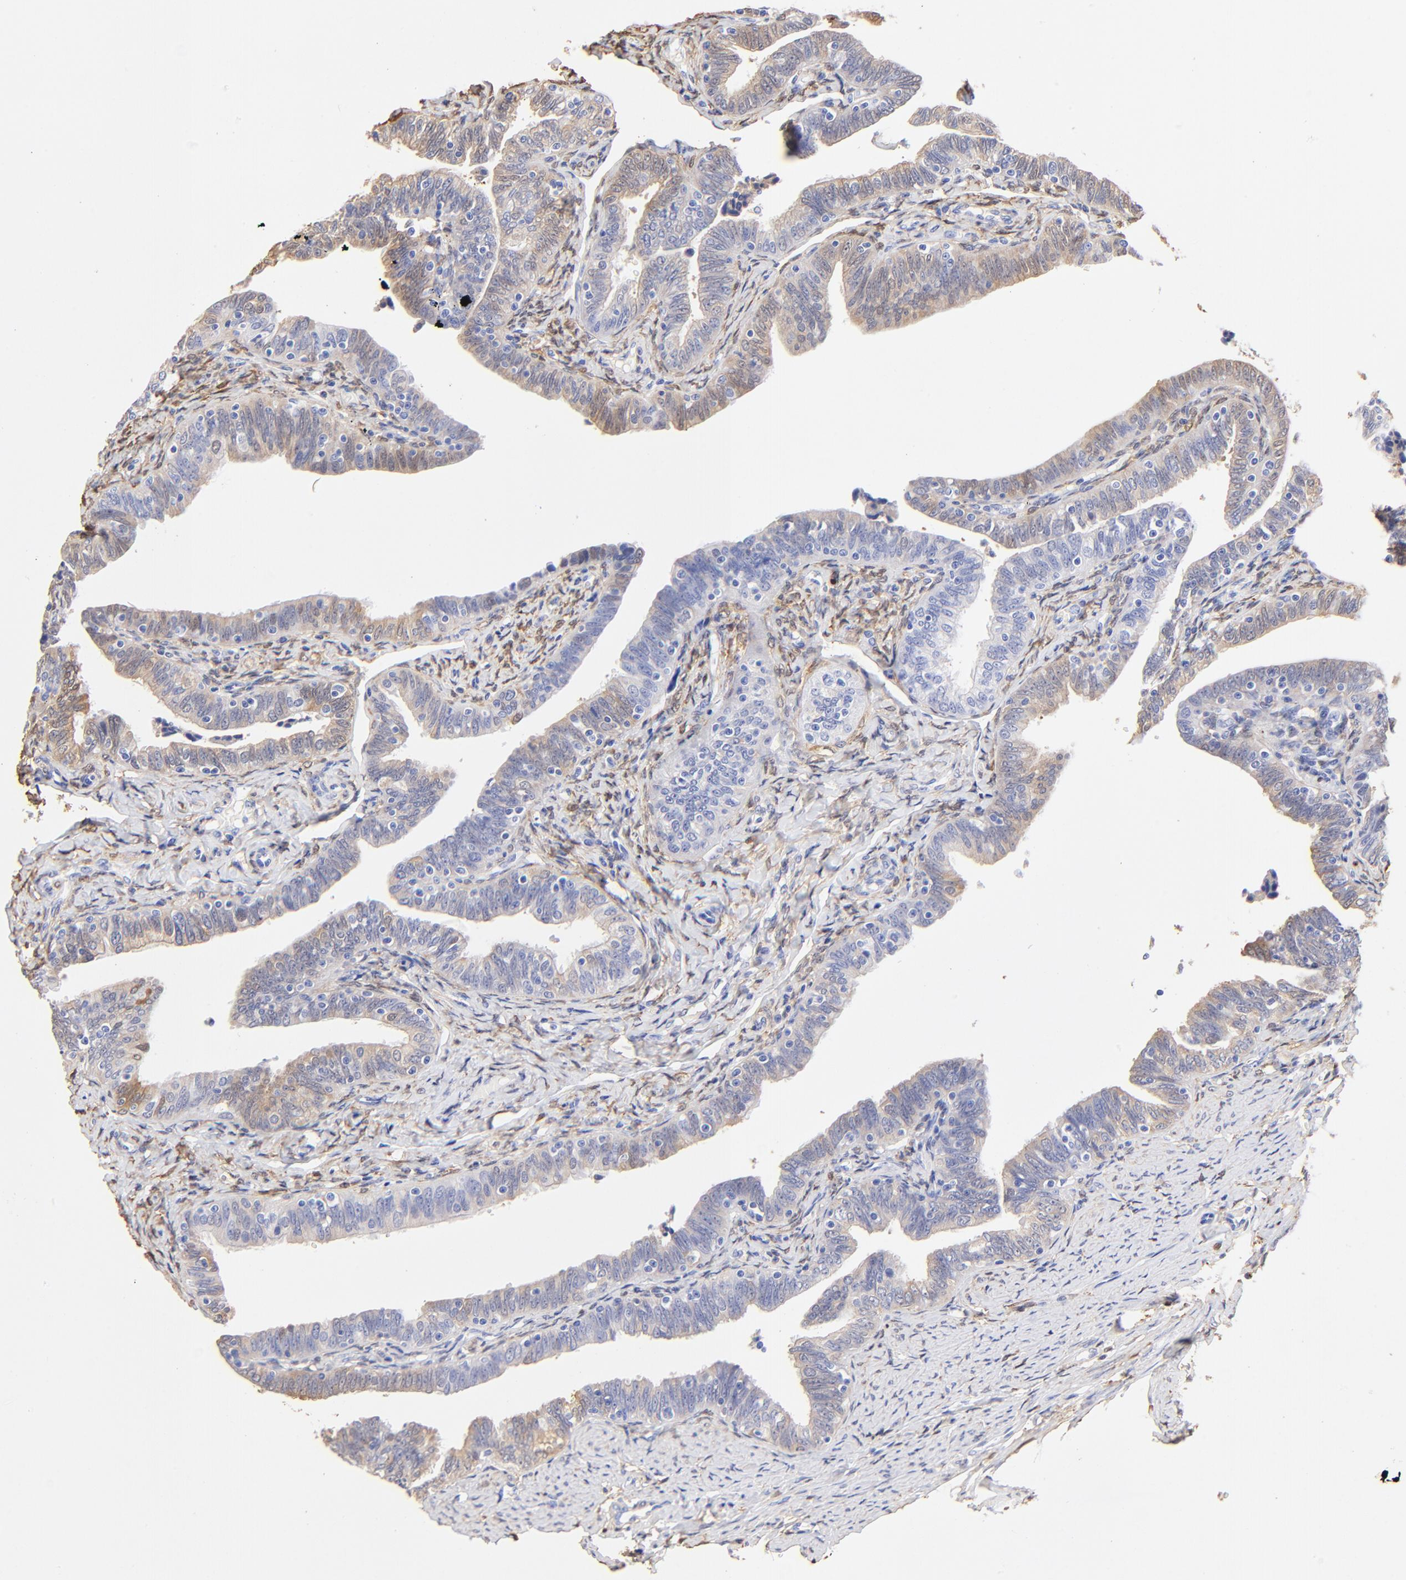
{"staining": {"intensity": "negative", "quantity": "none", "location": "none"}, "tissue": "fallopian tube", "cell_type": "Glandular cells", "image_type": "normal", "snomed": [{"axis": "morphology", "description": "Normal tissue, NOS"}, {"axis": "topography", "description": "Fallopian tube"}, {"axis": "topography", "description": "Ovary"}], "caption": "The image displays no staining of glandular cells in unremarkable fallopian tube.", "gene": "ALDH1A1", "patient": {"sex": "female", "age": 69}}